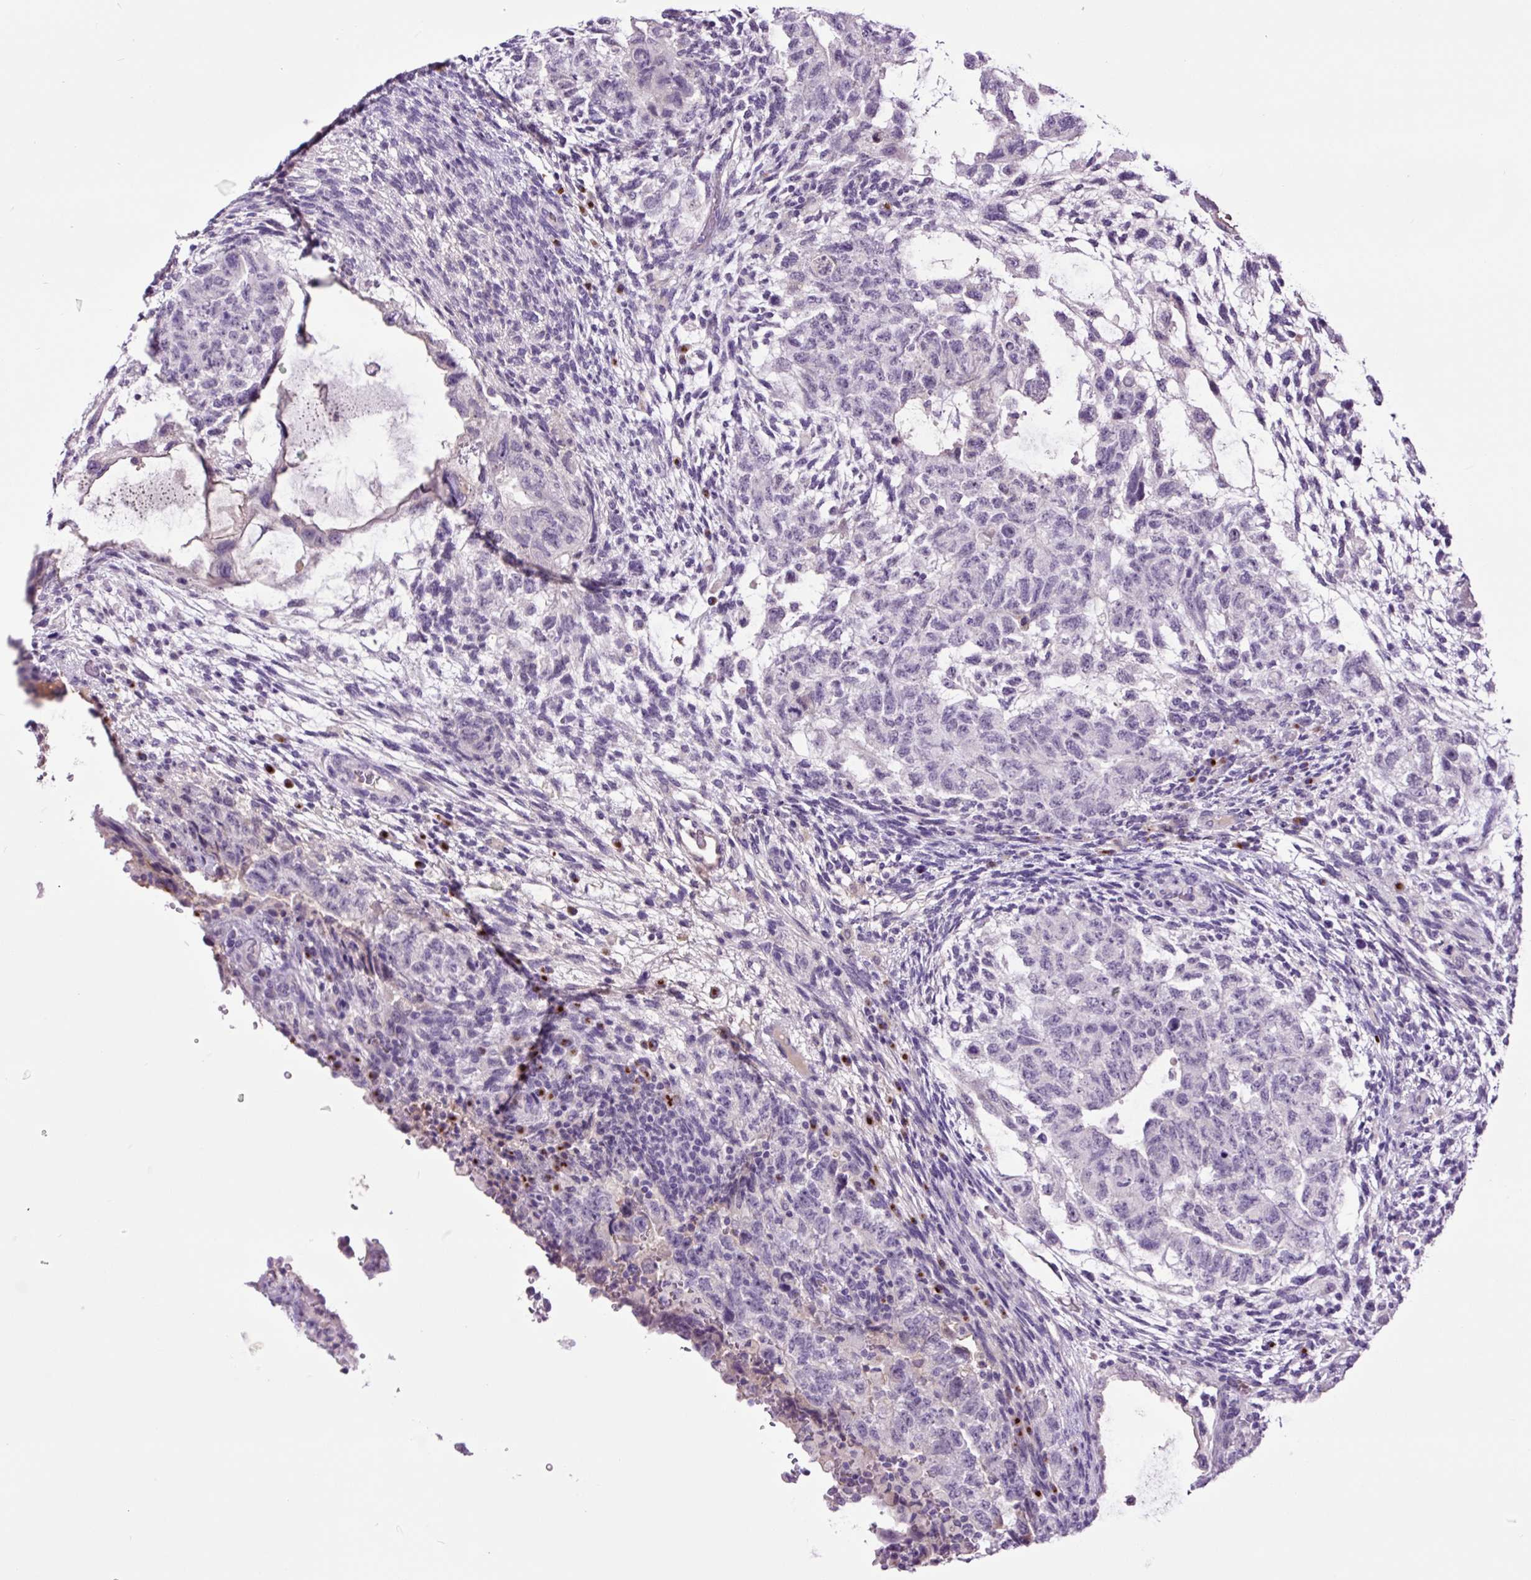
{"staining": {"intensity": "negative", "quantity": "none", "location": "none"}, "tissue": "testis cancer", "cell_type": "Tumor cells", "image_type": "cancer", "snomed": [{"axis": "morphology", "description": "Normal tissue, NOS"}, {"axis": "morphology", "description": "Carcinoma, Embryonal, NOS"}, {"axis": "topography", "description": "Testis"}], "caption": "There is no significant staining in tumor cells of testis cancer.", "gene": "MFSD3", "patient": {"sex": "male", "age": 36}}